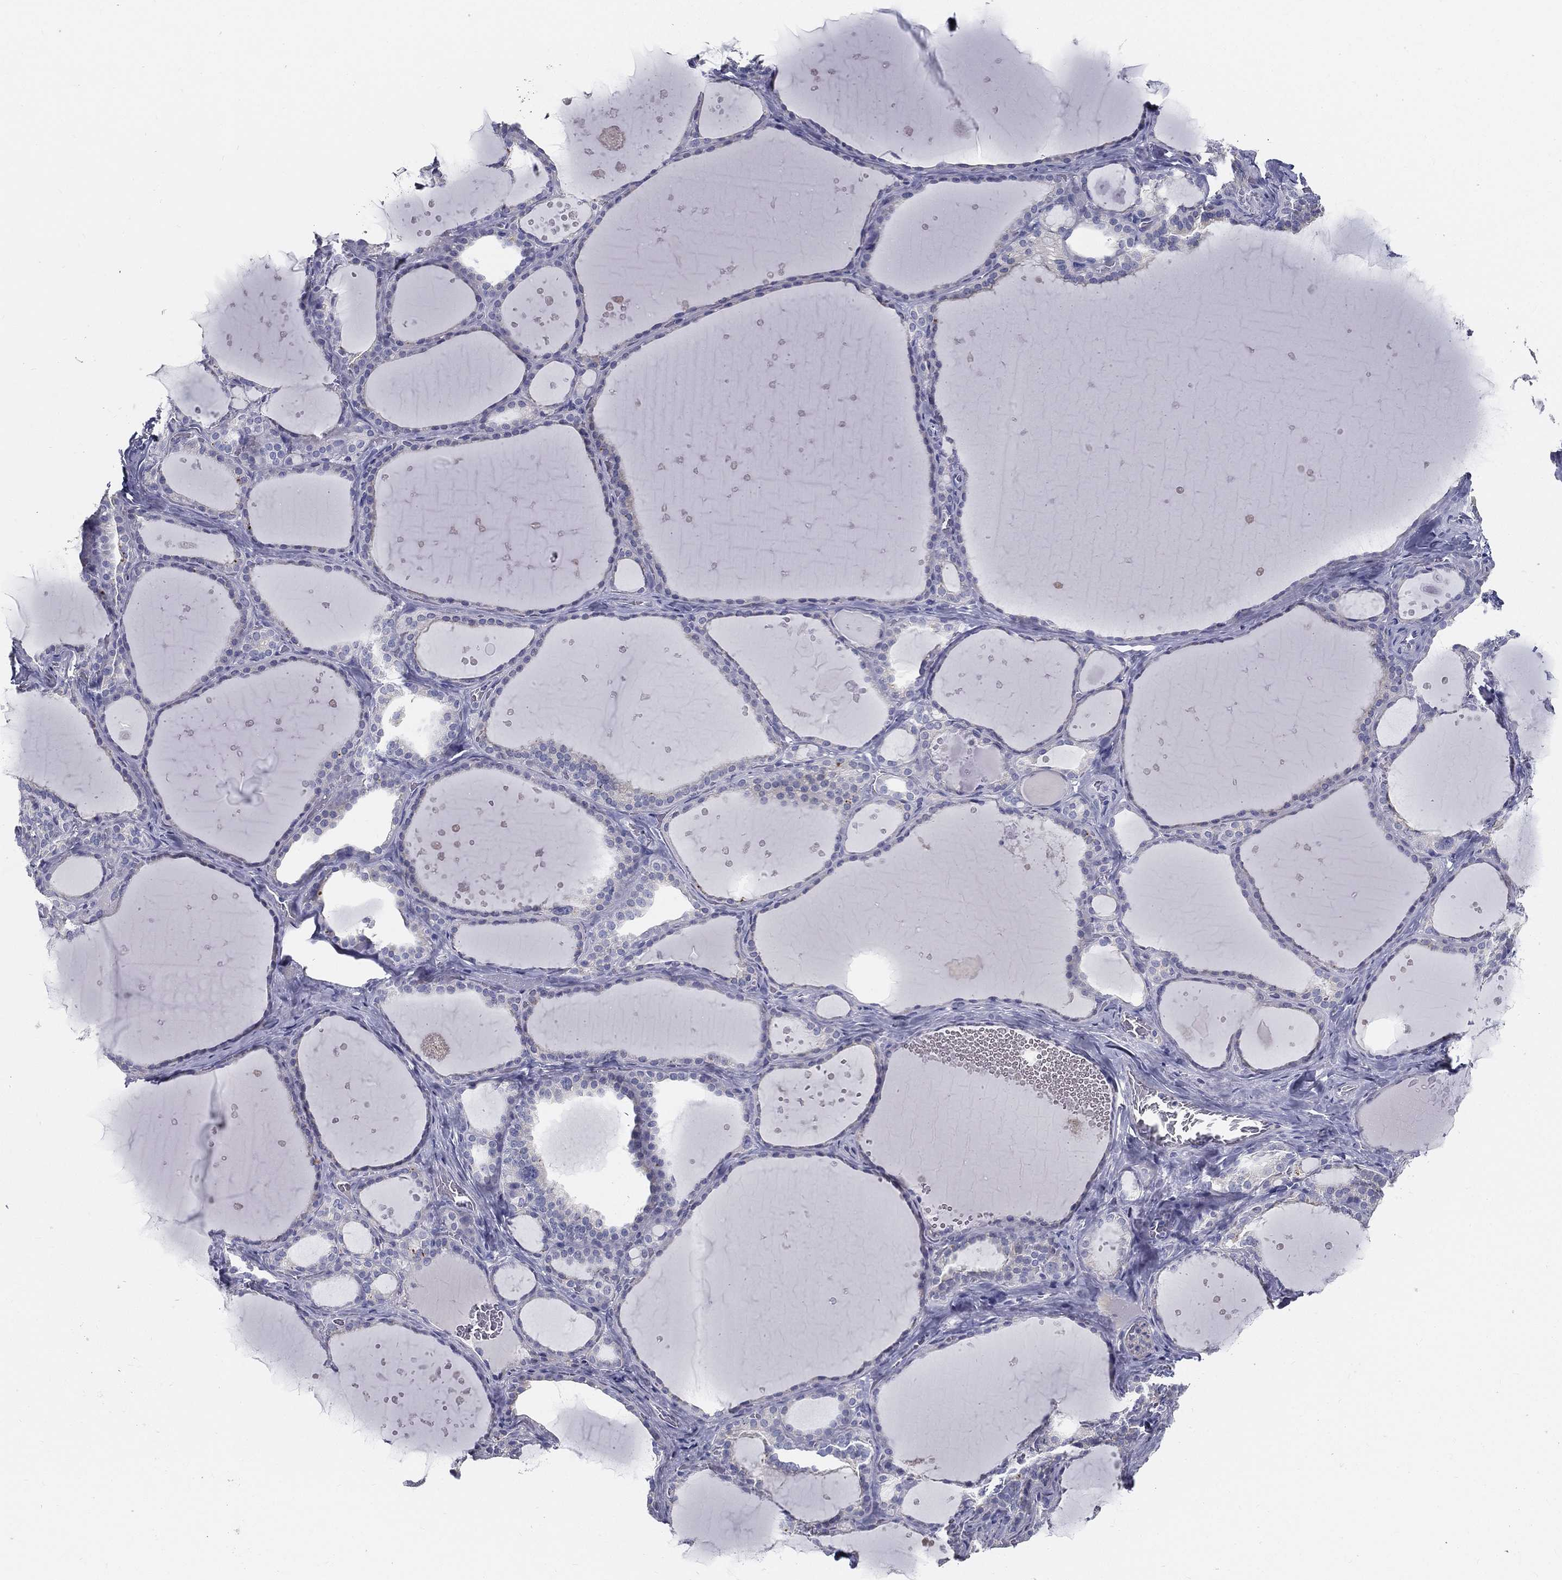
{"staining": {"intensity": "negative", "quantity": "none", "location": "none"}, "tissue": "thyroid gland", "cell_type": "Glandular cells", "image_type": "normal", "snomed": [{"axis": "morphology", "description": "Normal tissue, NOS"}, {"axis": "topography", "description": "Thyroid gland"}], "caption": "IHC photomicrograph of unremarkable thyroid gland: thyroid gland stained with DAB reveals no significant protein expression in glandular cells.", "gene": "STS", "patient": {"sex": "male", "age": 63}}